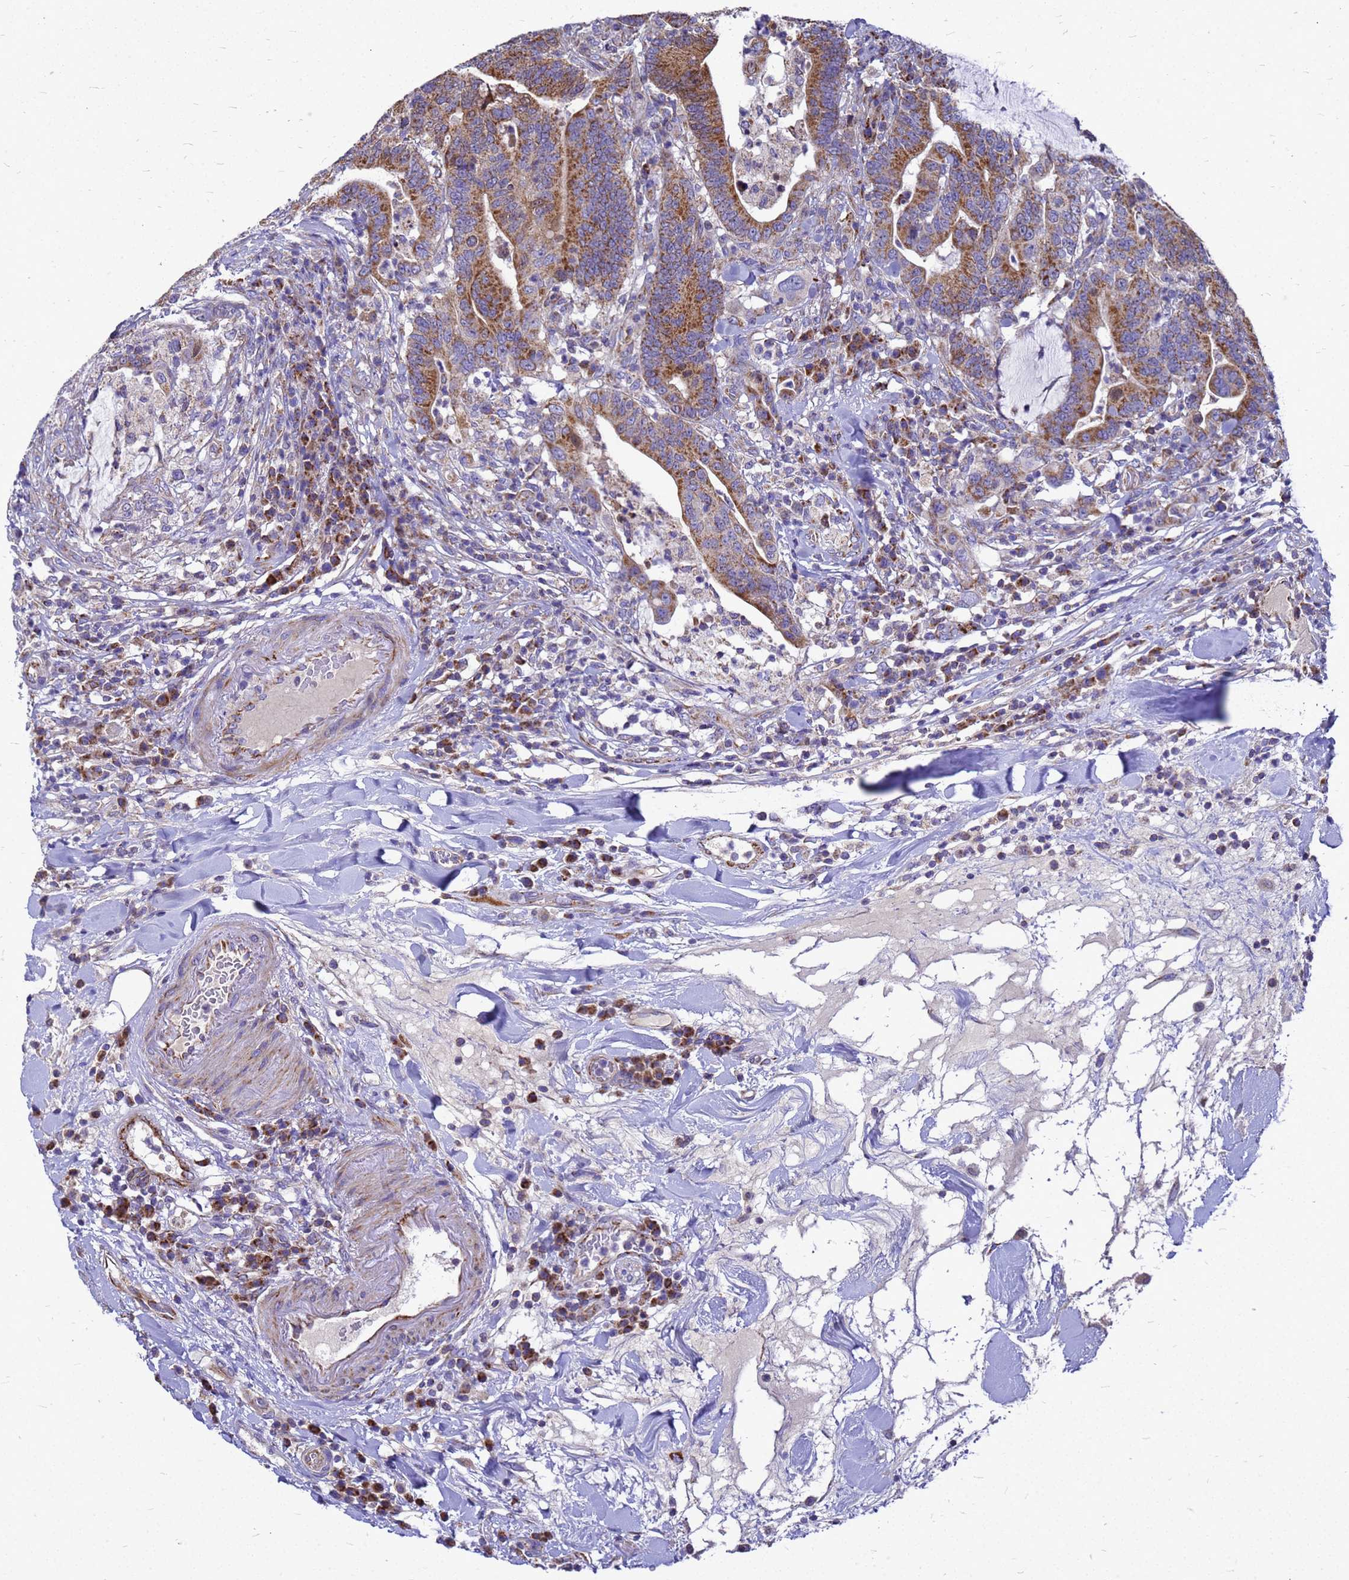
{"staining": {"intensity": "moderate", "quantity": ">75%", "location": "cytoplasmic/membranous"}, "tissue": "colorectal cancer", "cell_type": "Tumor cells", "image_type": "cancer", "snomed": [{"axis": "morphology", "description": "Adenocarcinoma, NOS"}, {"axis": "topography", "description": "Colon"}], "caption": "This is an image of IHC staining of colorectal adenocarcinoma, which shows moderate expression in the cytoplasmic/membranous of tumor cells.", "gene": "CMC4", "patient": {"sex": "female", "age": 66}}